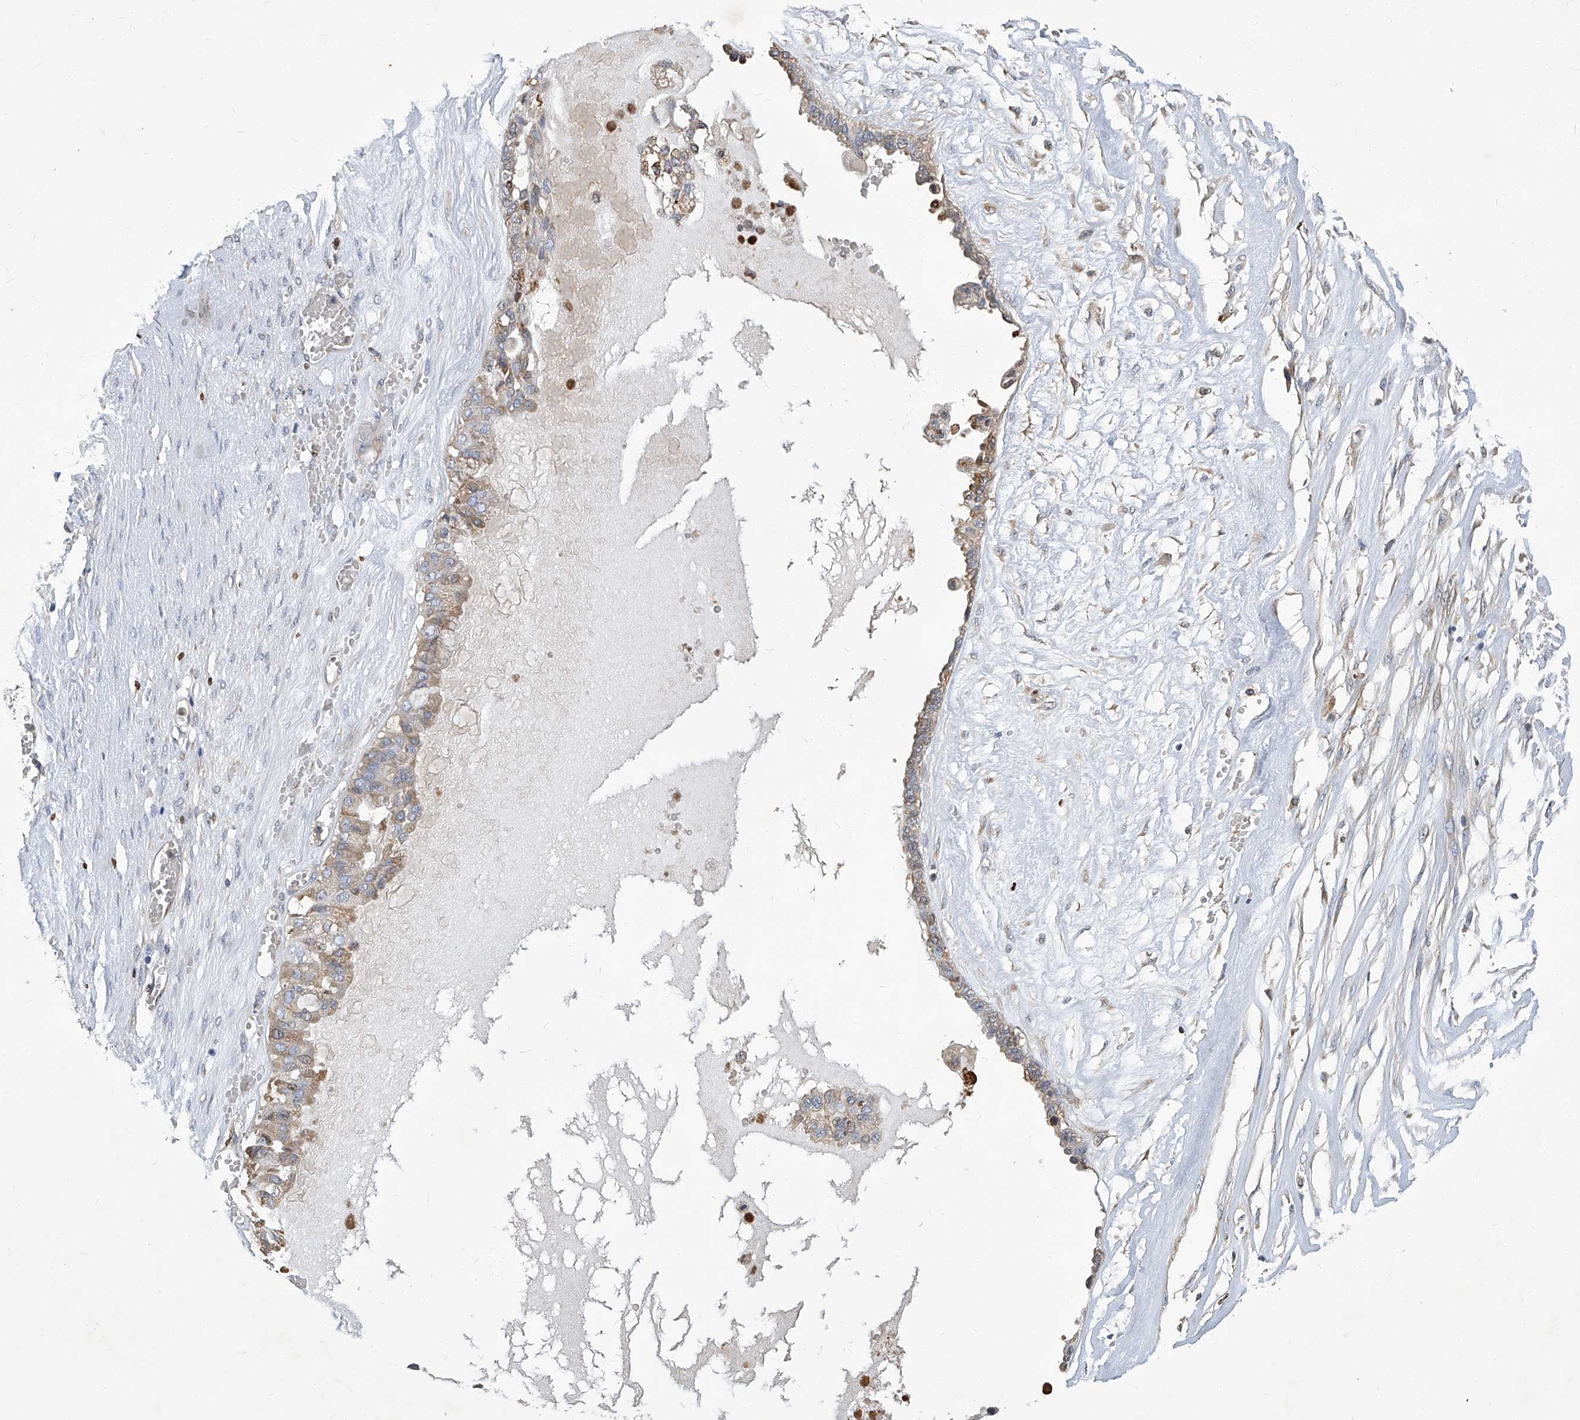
{"staining": {"intensity": "moderate", "quantity": "25%-75%", "location": "cytoplasmic/membranous"}, "tissue": "ovarian cancer", "cell_type": "Tumor cells", "image_type": "cancer", "snomed": [{"axis": "morphology", "description": "Carcinoma, NOS"}, {"axis": "morphology", "description": "Carcinoma, endometroid"}, {"axis": "topography", "description": "Ovary"}], "caption": "About 25%-75% of tumor cells in ovarian cancer reveal moderate cytoplasmic/membranous protein staining as visualized by brown immunohistochemical staining.", "gene": "TGFBR1", "patient": {"sex": "female", "age": 50}}